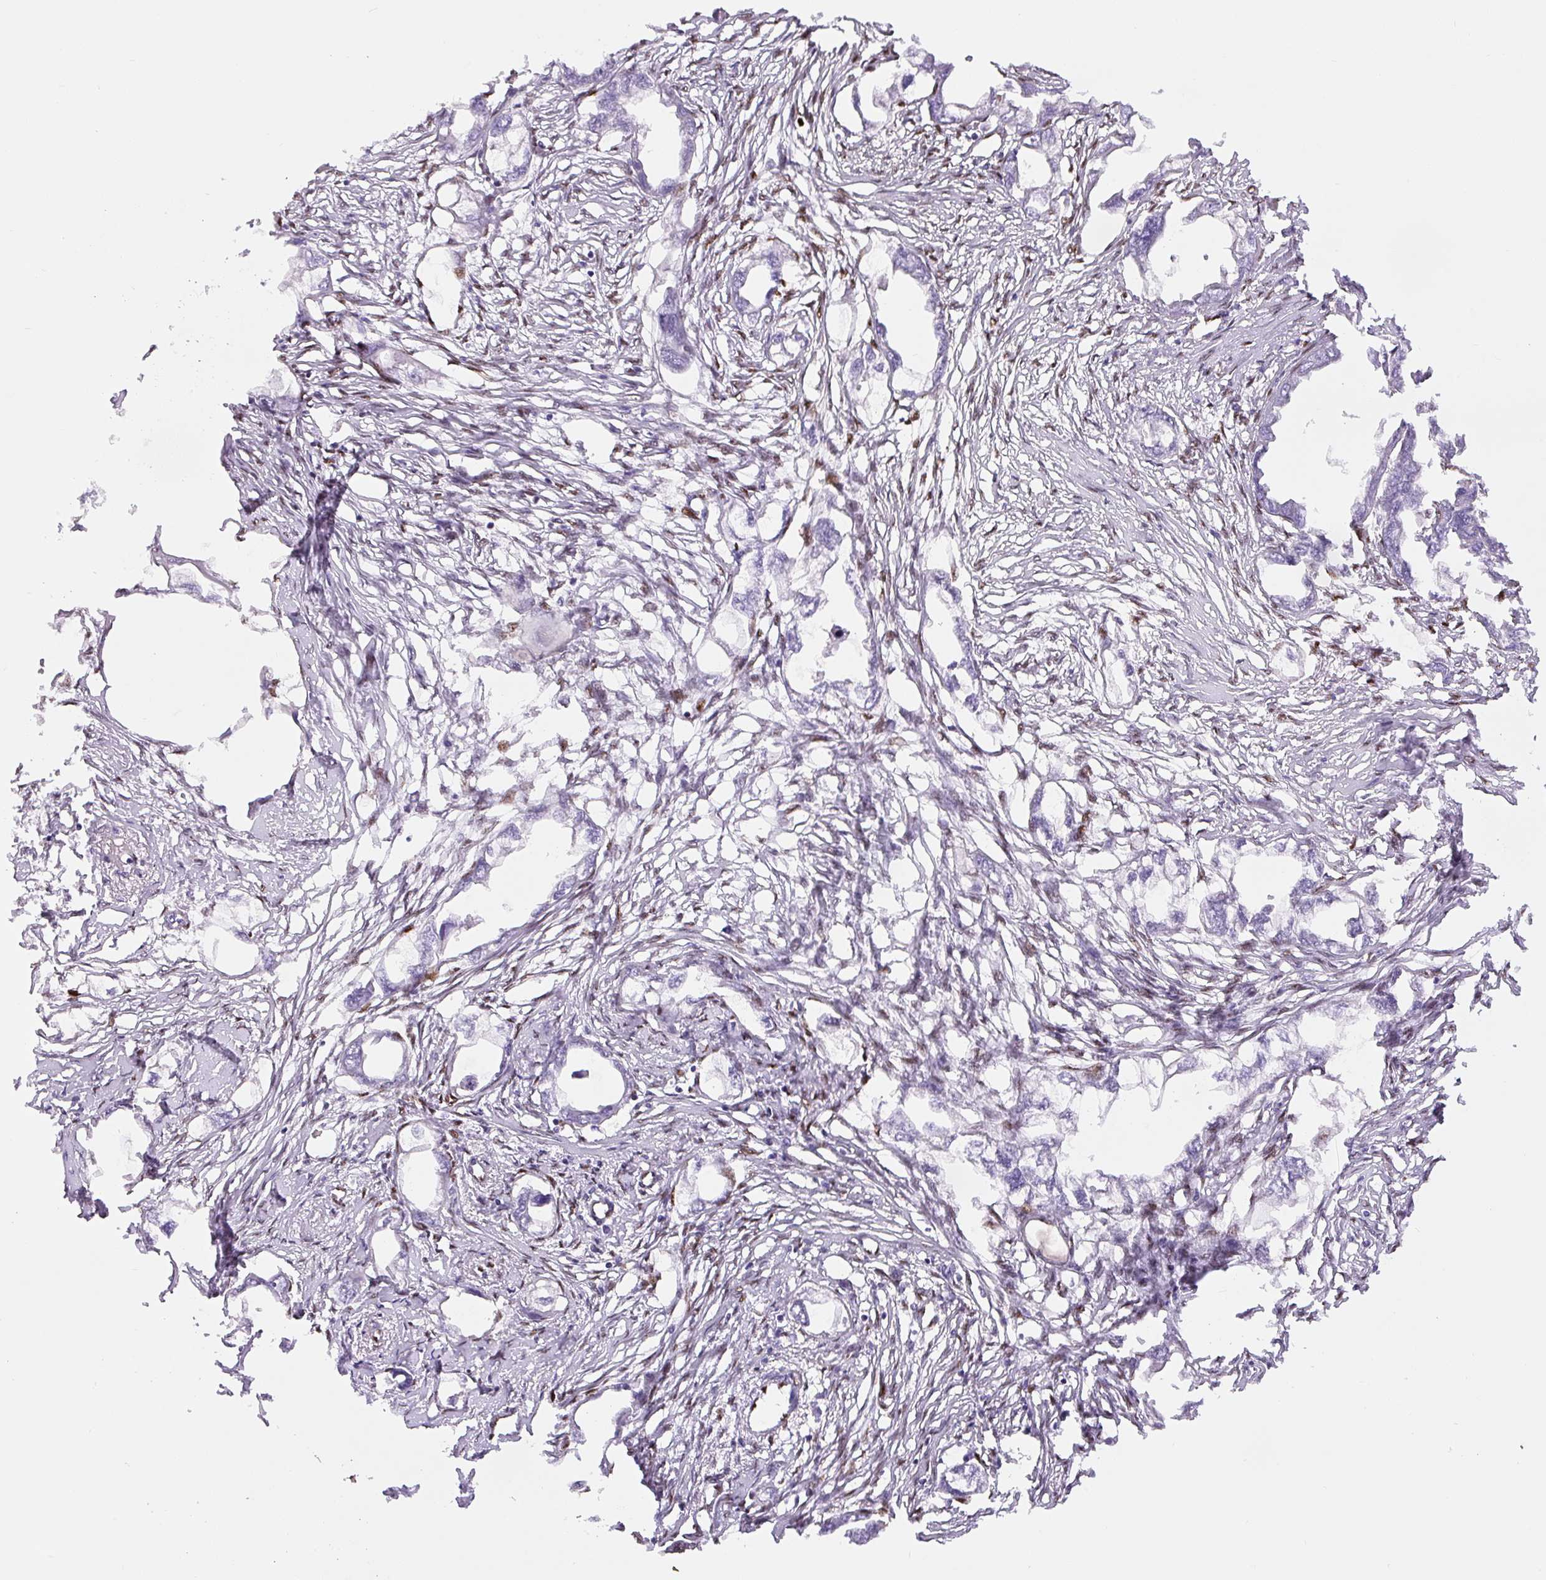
{"staining": {"intensity": "negative", "quantity": "none", "location": "none"}, "tissue": "endometrial cancer", "cell_type": "Tumor cells", "image_type": "cancer", "snomed": [{"axis": "morphology", "description": "Adenocarcinoma, NOS"}, {"axis": "morphology", "description": "Adenocarcinoma, metastatic, NOS"}, {"axis": "topography", "description": "Adipose tissue"}, {"axis": "topography", "description": "Endometrium"}], "caption": "This image is of endometrial adenocarcinoma stained with immunohistochemistry (IHC) to label a protein in brown with the nuclei are counter-stained blue. There is no staining in tumor cells.", "gene": "ZEB1", "patient": {"sex": "female", "age": 67}}